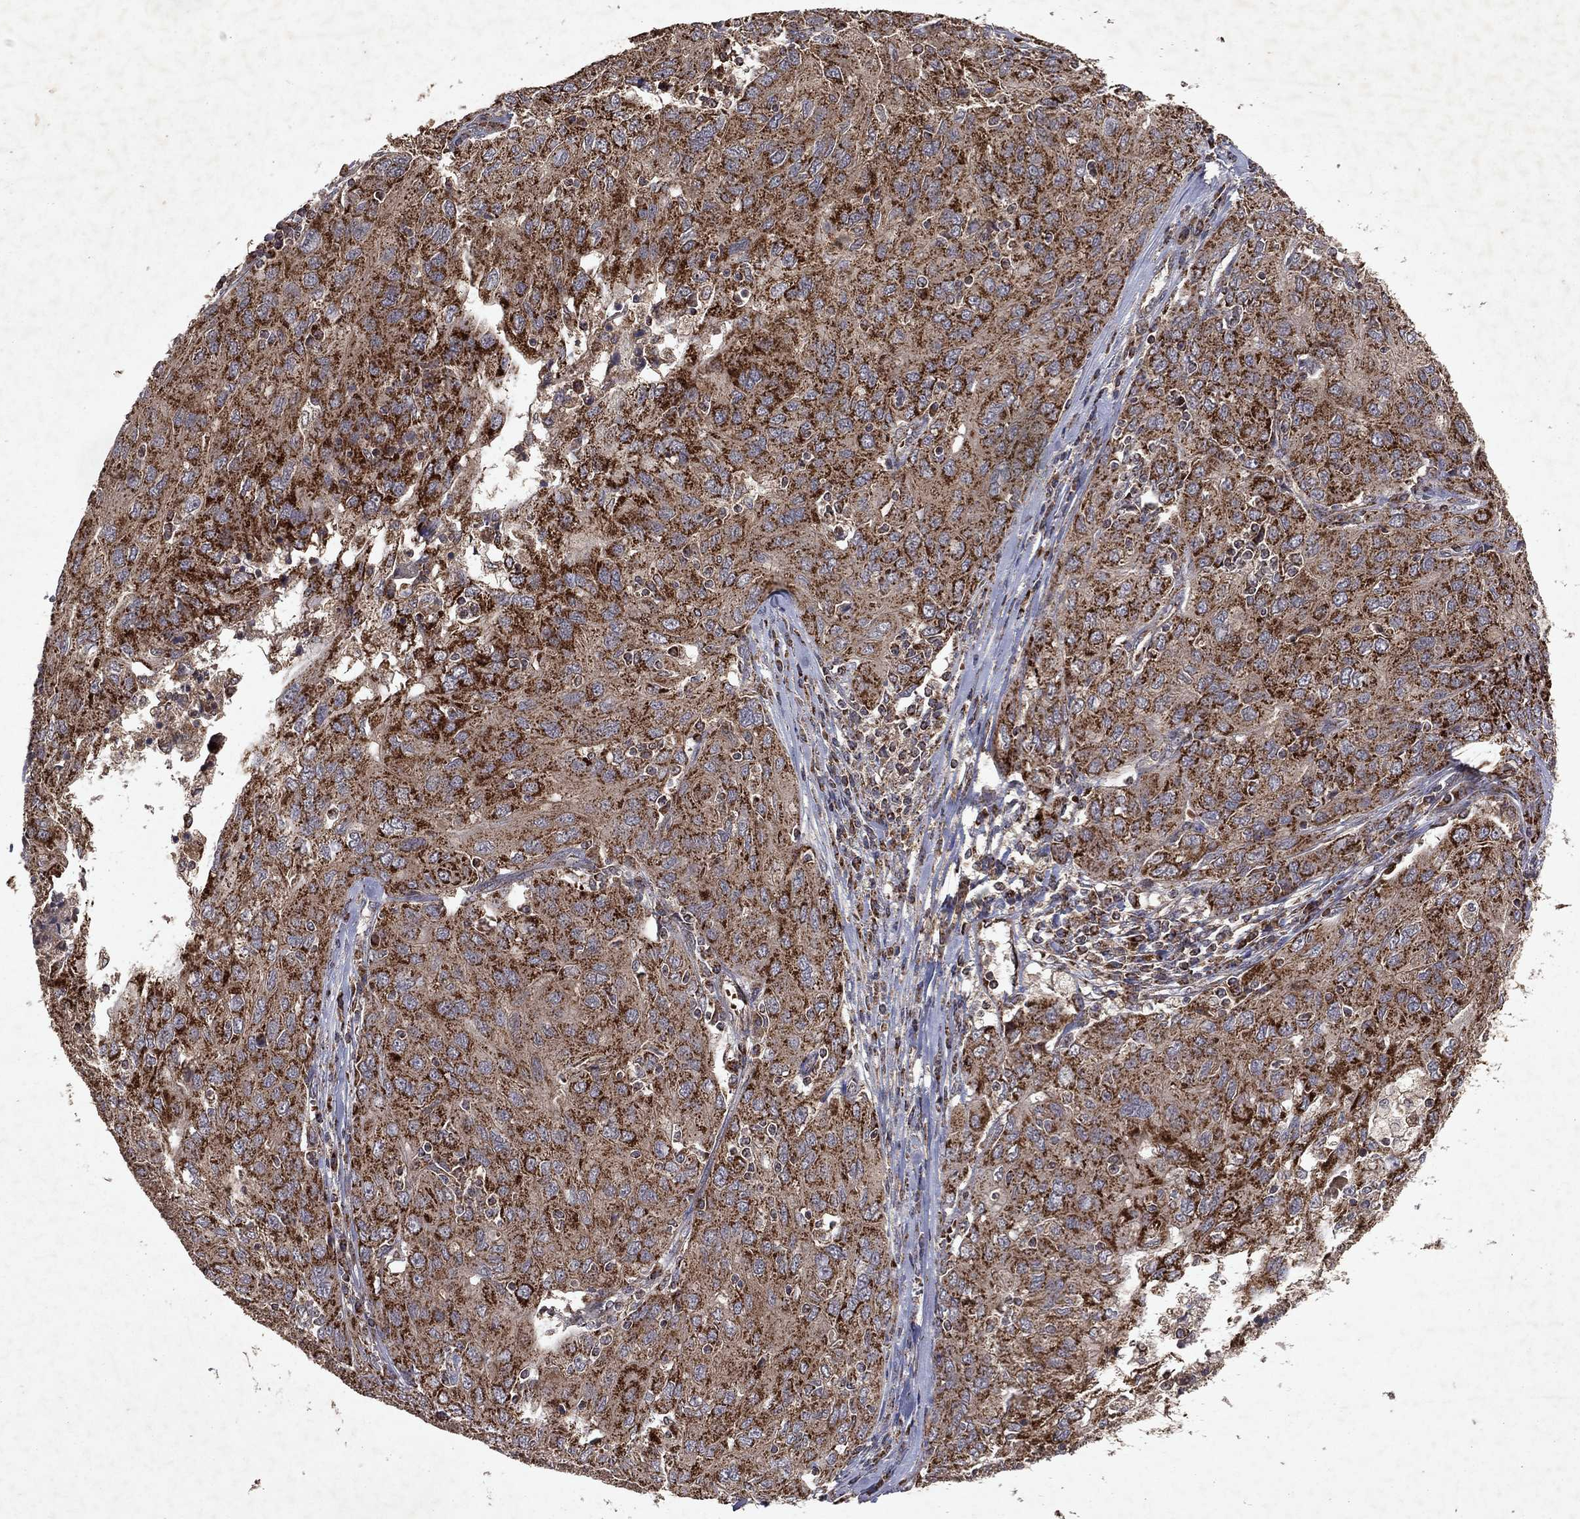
{"staining": {"intensity": "strong", "quantity": ">75%", "location": "cytoplasmic/membranous"}, "tissue": "ovarian cancer", "cell_type": "Tumor cells", "image_type": "cancer", "snomed": [{"axis": "morphology", "description": "Carcinoma, endometroid"}, {"axis": "topography", "description": "Ovary"}], "caption": "A brown stain labels strong cytoplasmic/membranous expression of a protein in human ovarian cancer (endometroid carcinoma) tumor cells. (DAB (3,3'-diaminobenzidine) IHC with brightfield microscopy, high magnification).", "gene": "PYROXD2", "patient": {"sex": "female", "age": 50}}